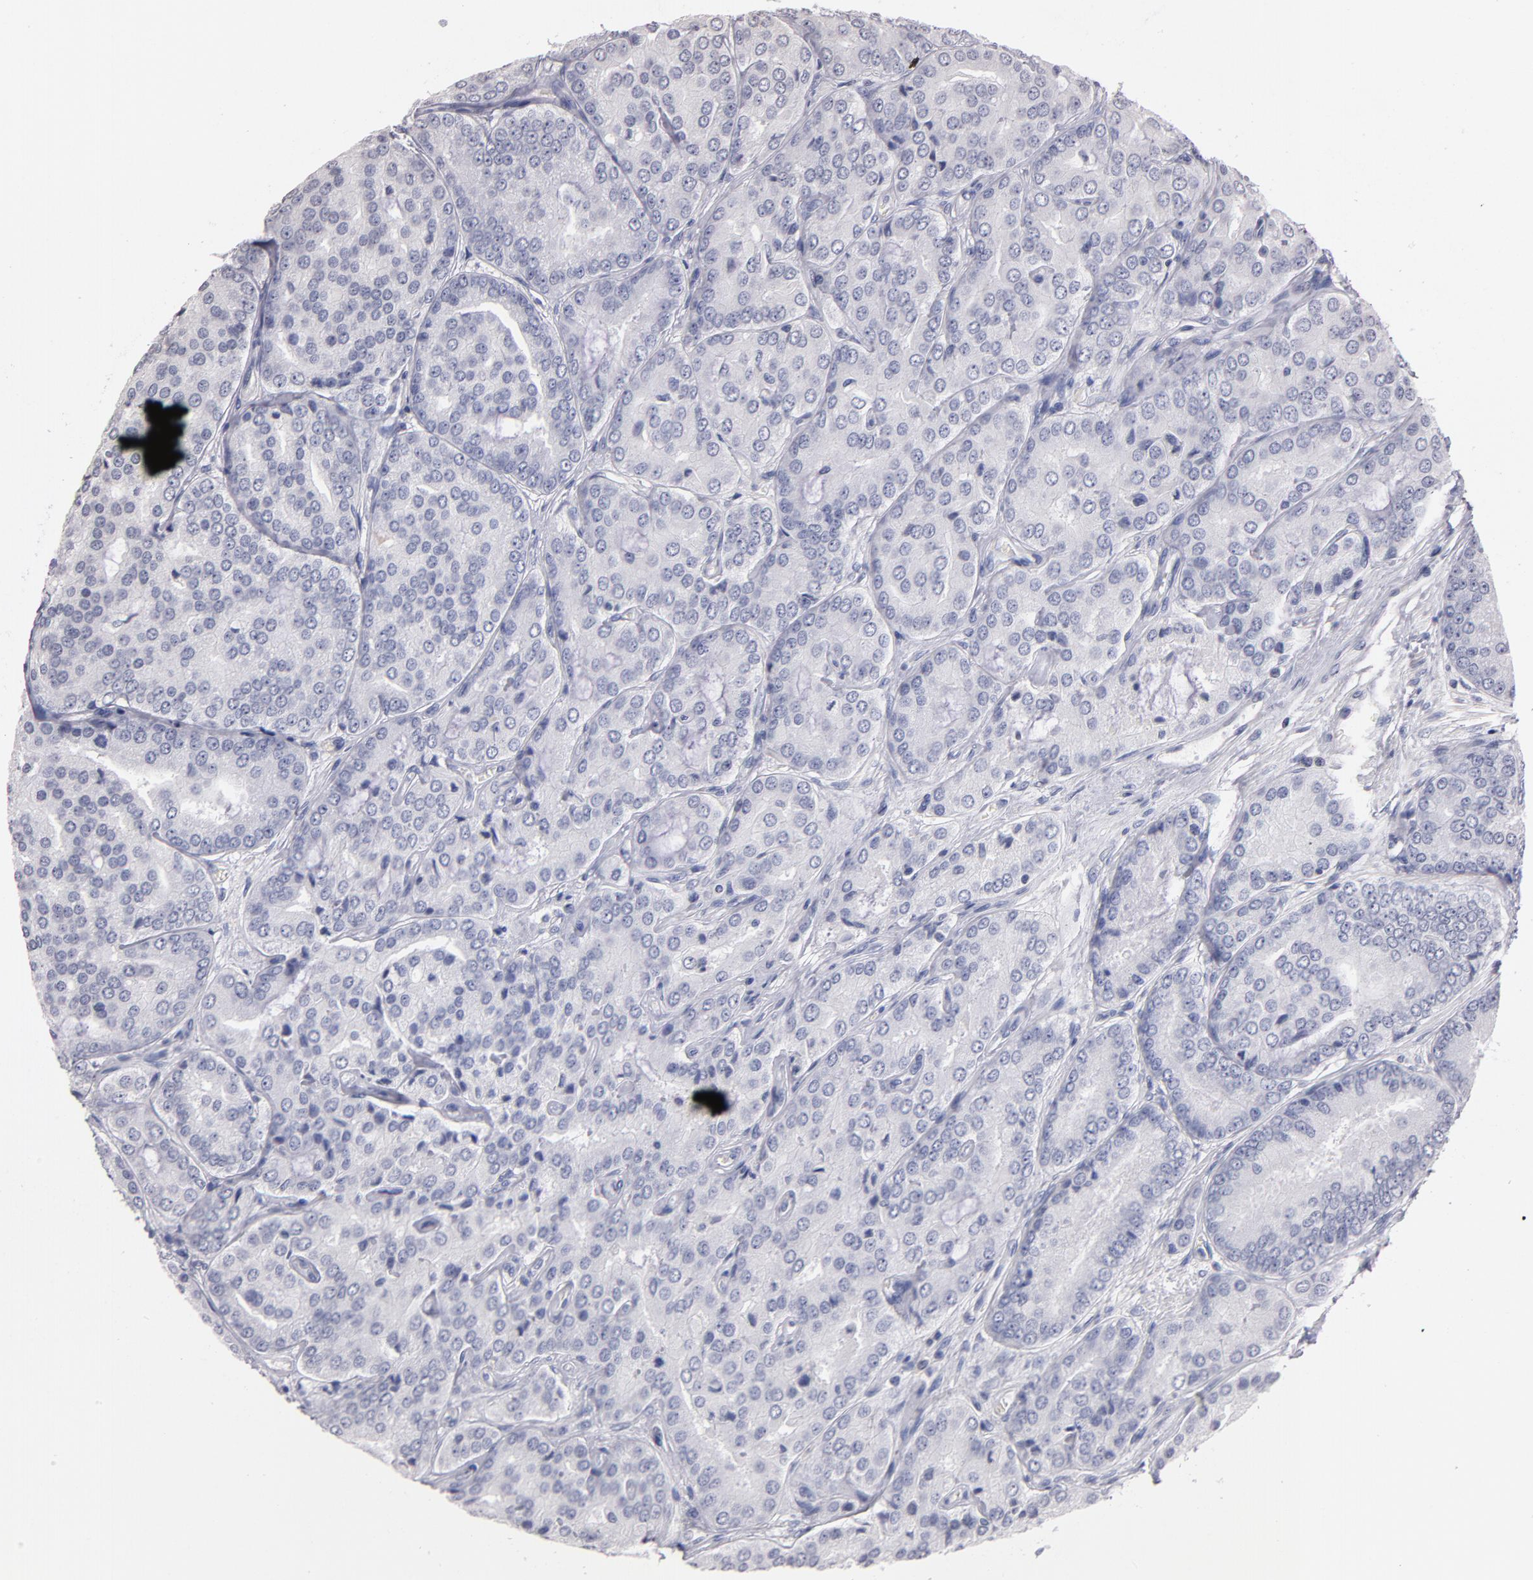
{"staining": {"intensity": "negative", "quantity": "none", "location": "none"}, "tissue": "prostate cancer", "cell_type": "Tumor cells", "image_type": "cancer", "snomed": [{"axis": "morphology", "description": "Adenocarcinoma, High grade"}, {"axis": "topography", "description": "Prostate"}], "caption": "The image exhibits no significant staining in tumor cells of prostate adenocarcinoma (high-grade).", "gene": "SOX10", "patient": {"sex": "male", "age": 64}}